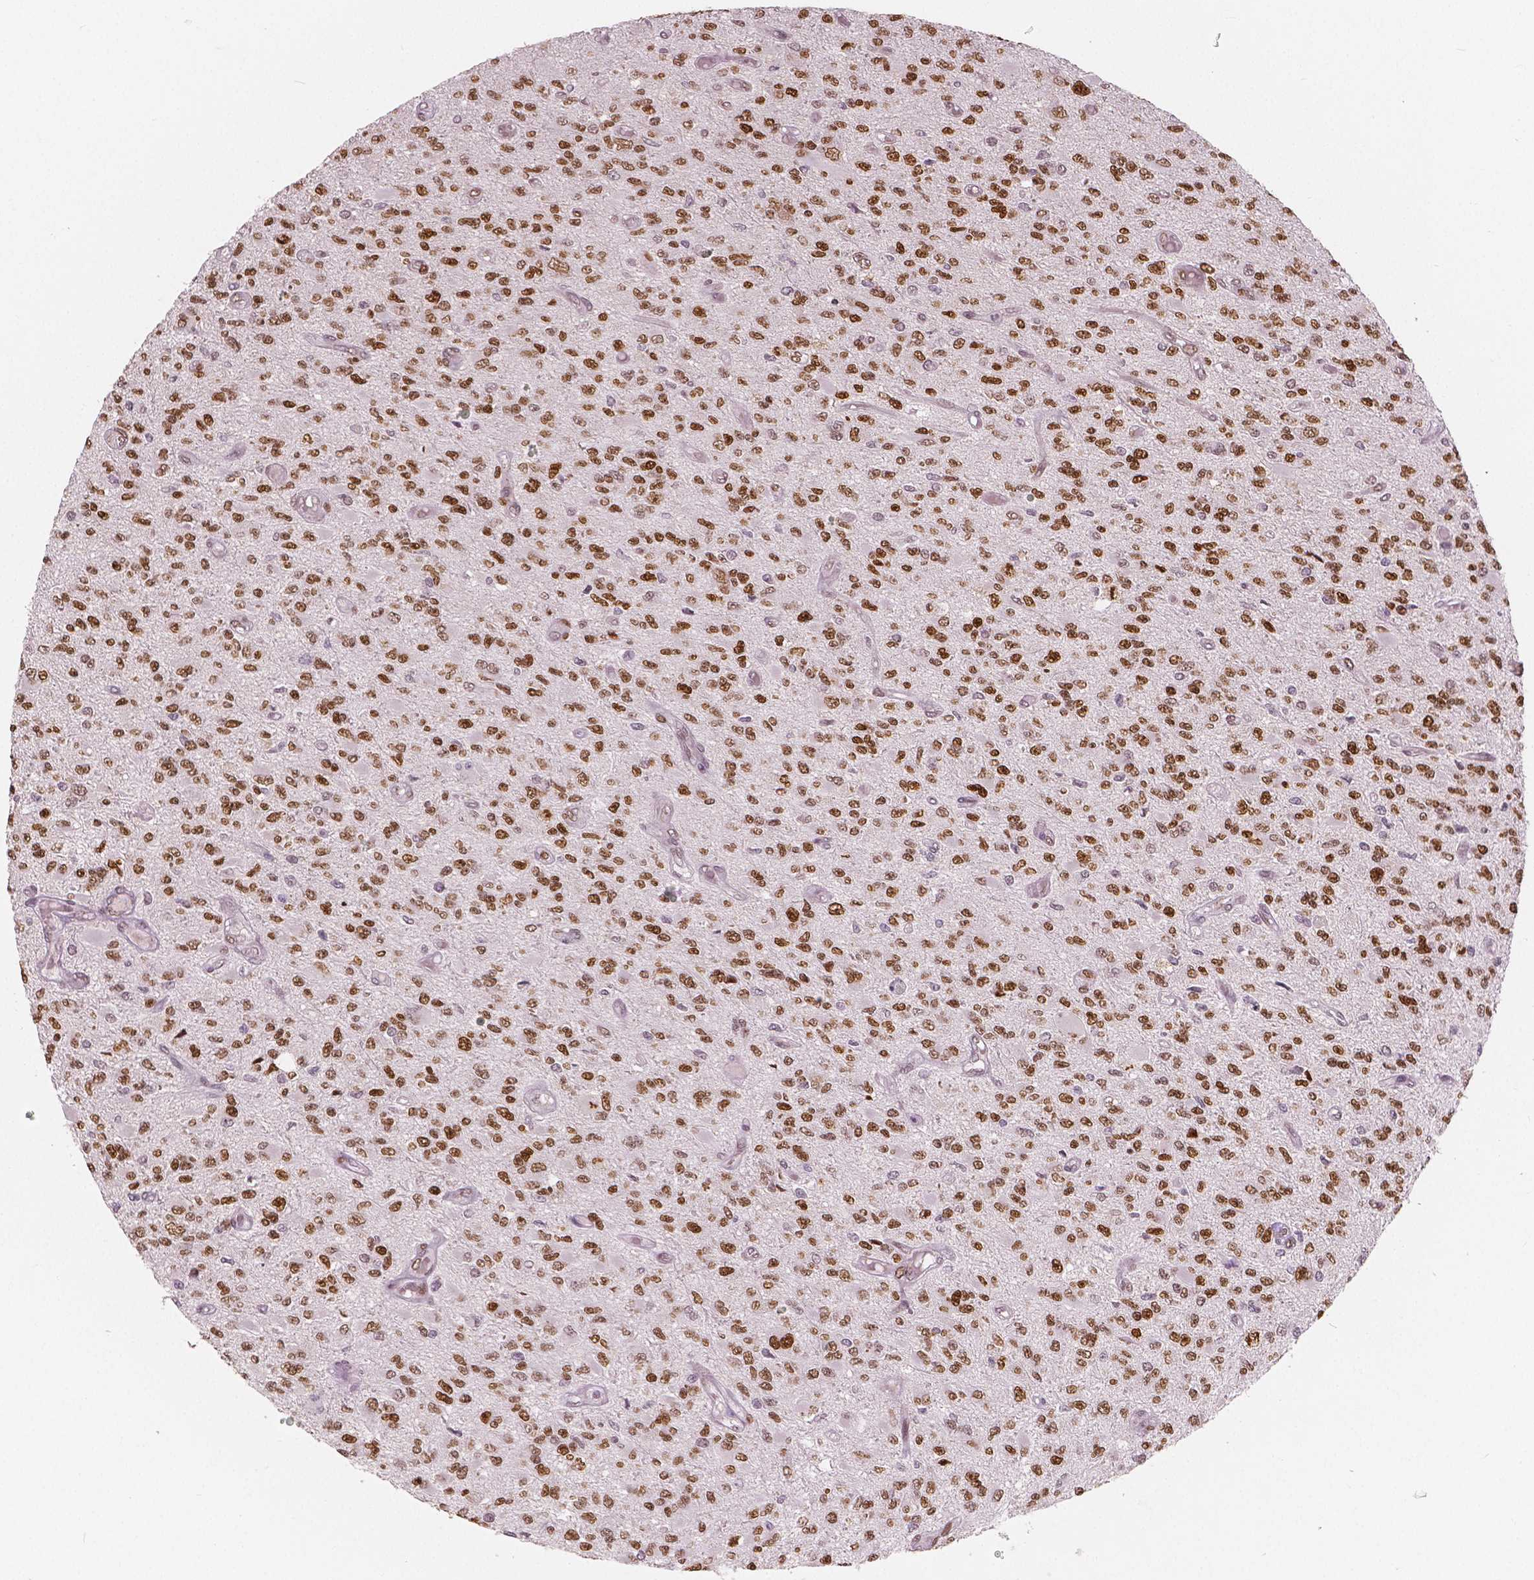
{"staining": {"intensity": "strong", "quantity": ">75%", "location": "nuclear"}, "tissue": "glioma", "cell_type": "Tumor cells", "image_type": "cancer", "snomed": [{"axis": "morphology", "description": "Glioma, malignant, High grade"}, {"axis": "topography", "description": "Brain"}], "caption": "A high amount of strong nuclear staining is present in about >75% of tumor cells in malignant high-grade glioma tissue. Immunohistochemistry (ihc) stains the protein in brown and the nuclei are stained blue.", "gene": "NSD2", "patient": {"sex": "female", "age": 63}}